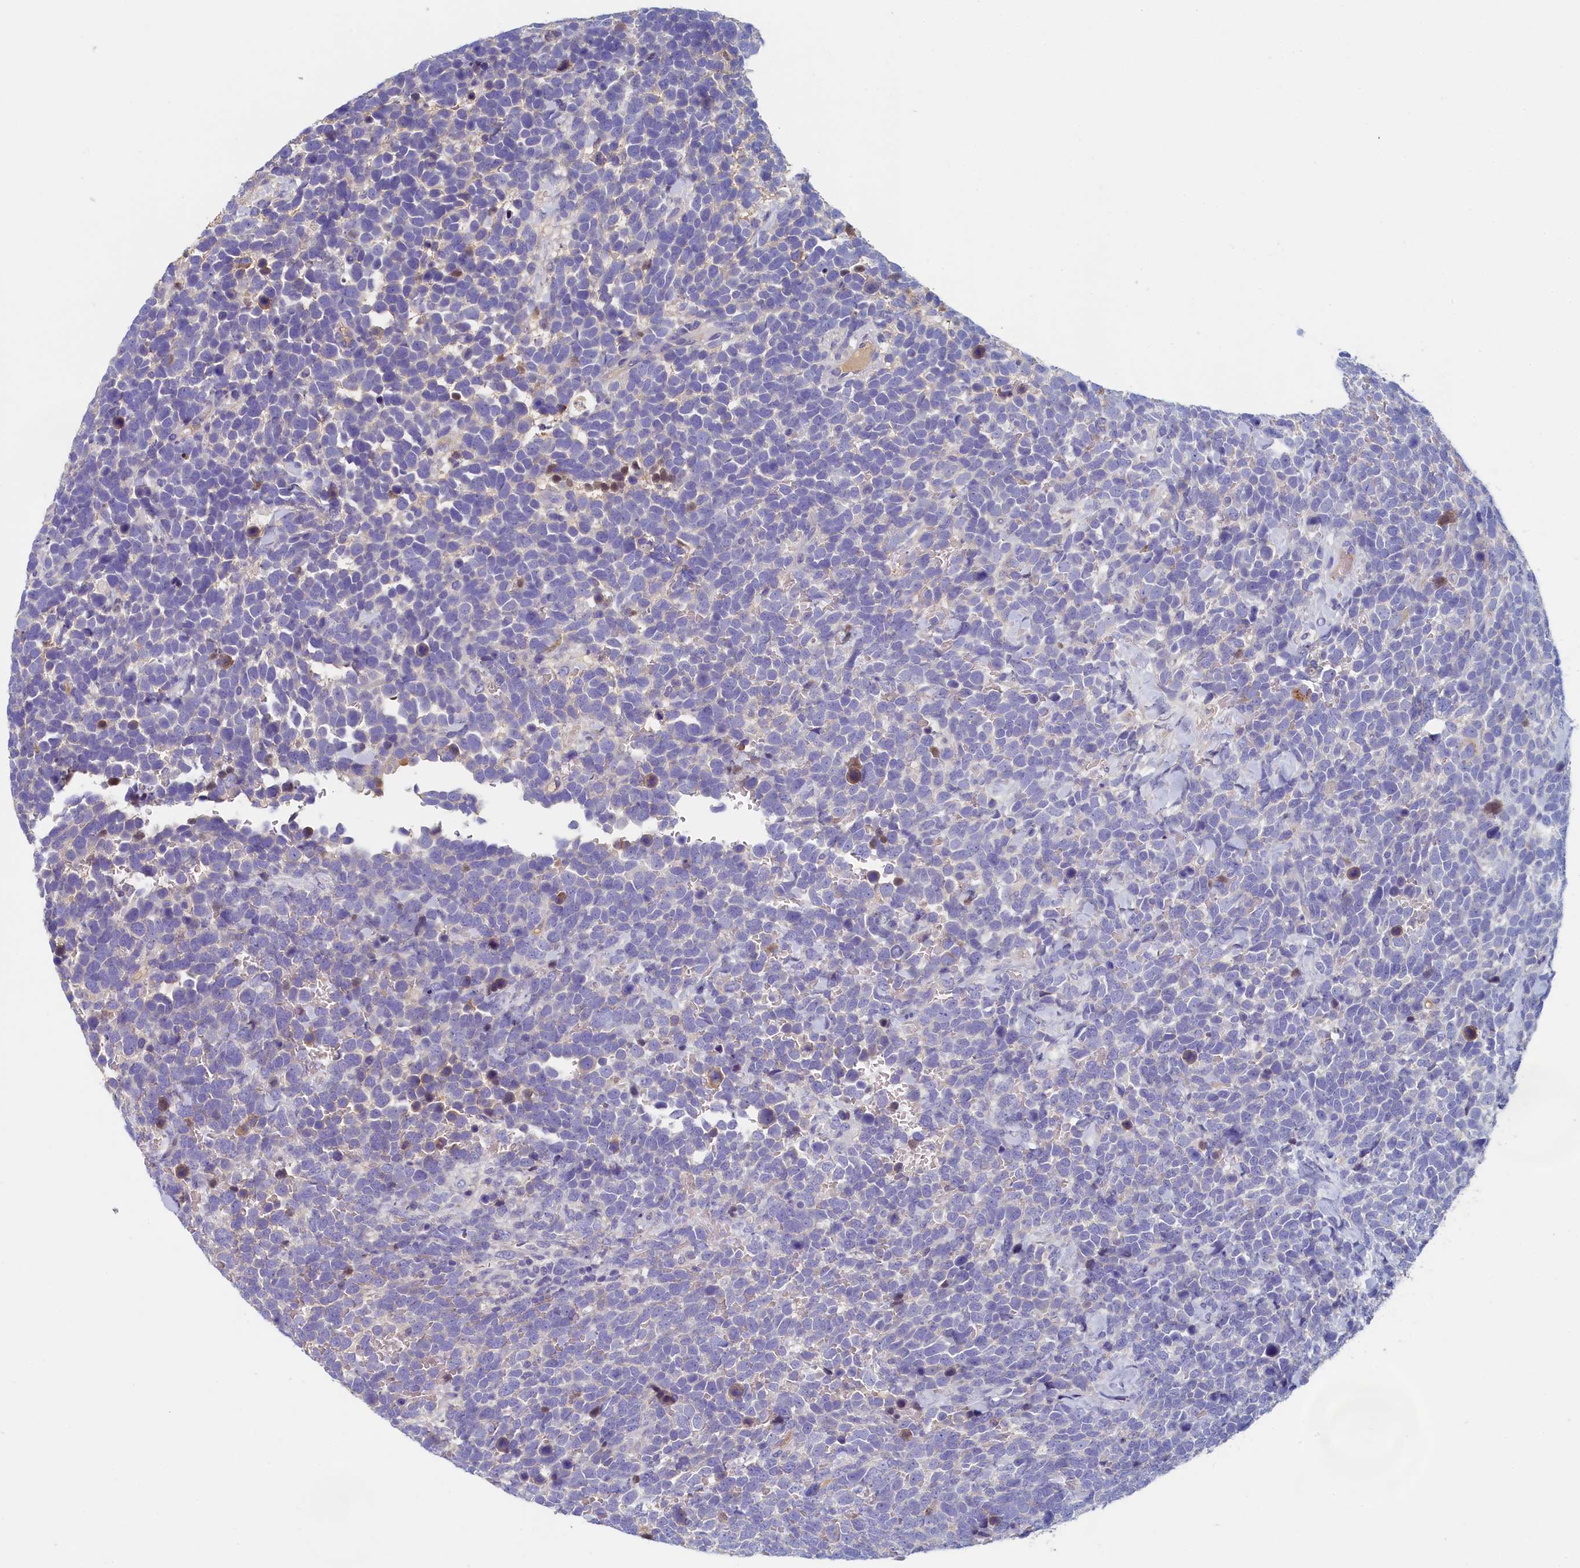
{"staining": {"intensity": "negative", "quantity": "none", "location": "none"}, "tissue": "urothelial cancer", "cell_type": "Tumor cells", "image_type": "cancer", "snomed": [{"axis": "morphology", "description": "Urothelial carcinoma, High grade"}, {"axis": "topography", "description": "Urinary bladder"}], "caption": "Urothelial cancer was stained to show a protein in brown. There is no significant expression in tumor cells.", "gene": "GUCA1C", "patient": {"sex": "female", "age": 82}}